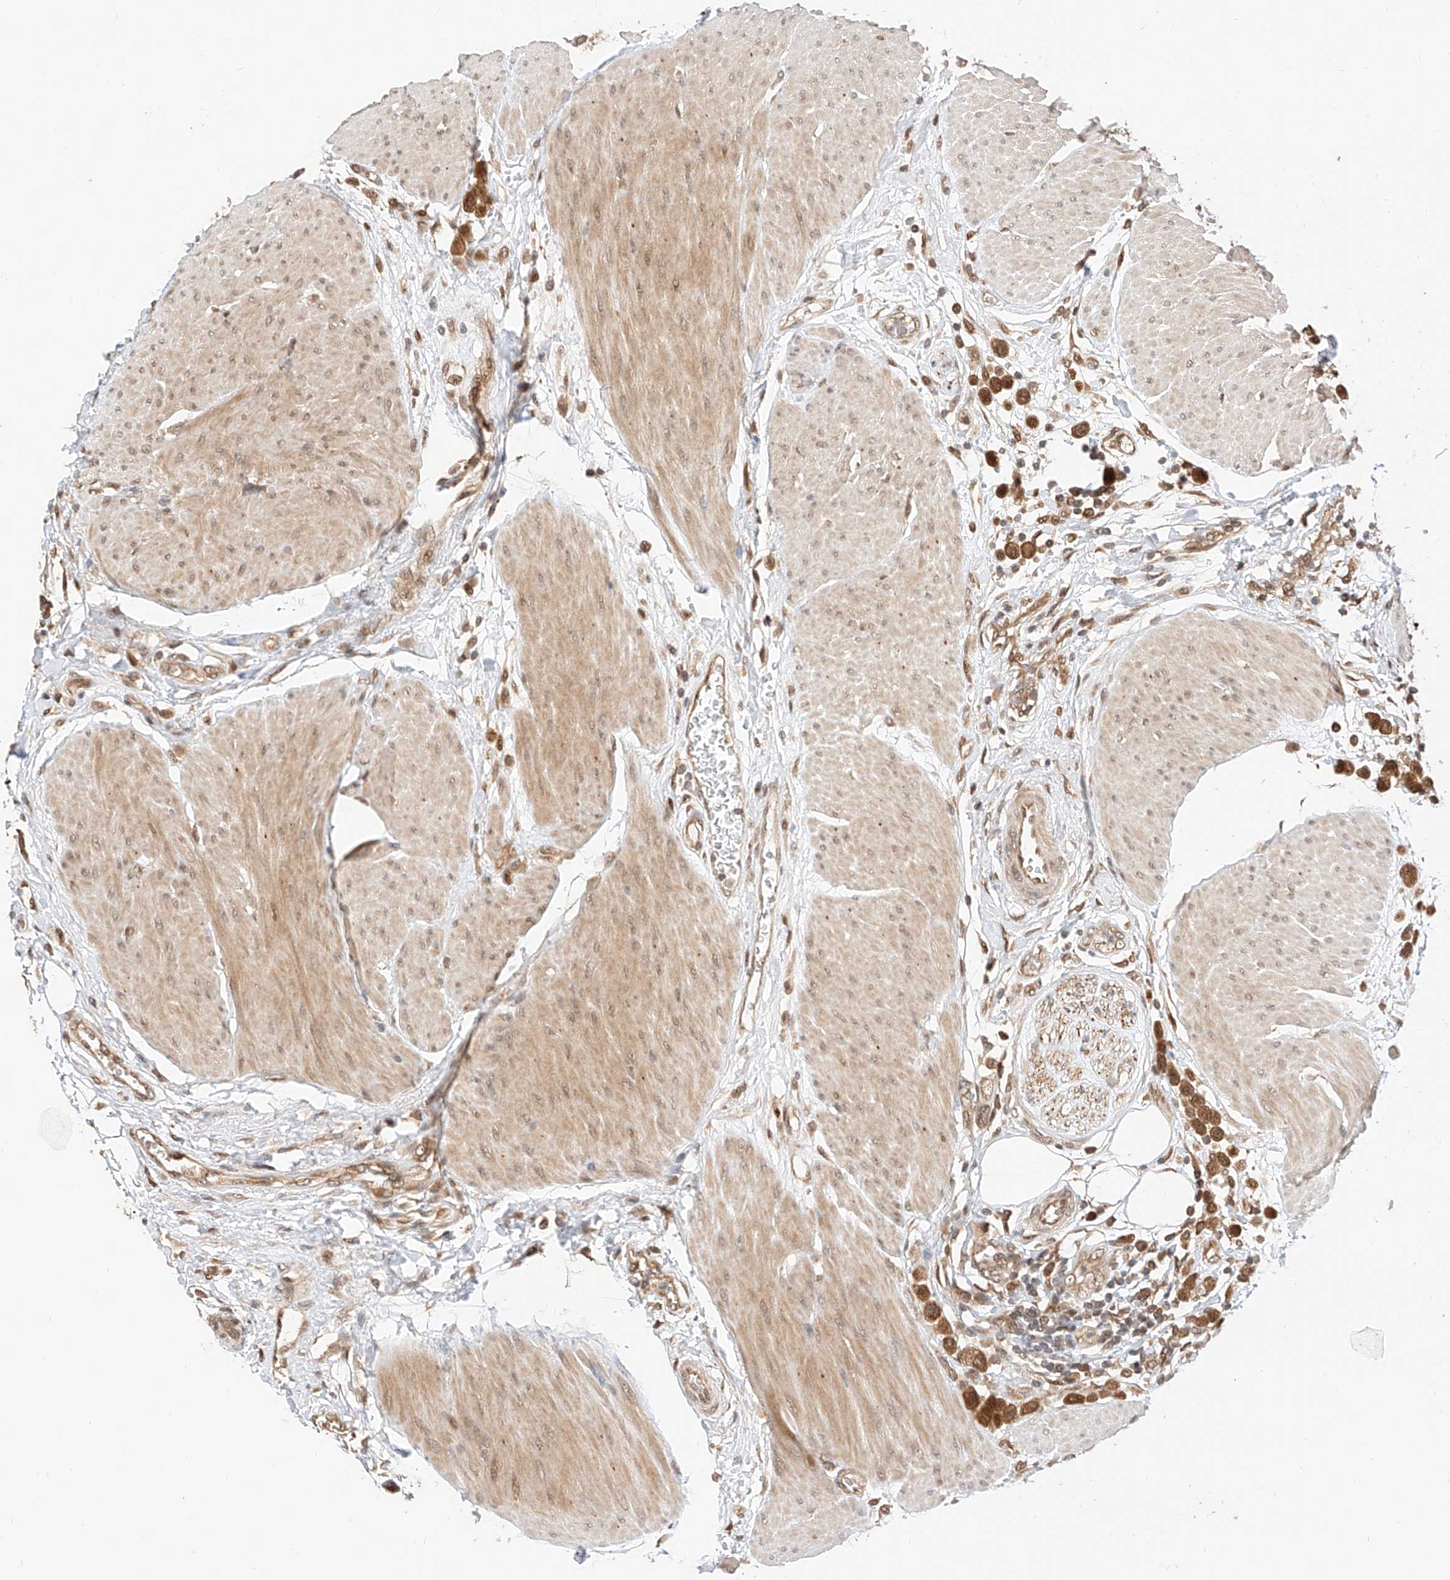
{"staining": {"intensity": "moderate", "quantity": ">75%", "location": "cytoplasmic/membranous,nuclear"}, "tissue": "urothelial cancer", "cell_type": "Tumor cells", "image_type": "cancer", "snomed": [{"axis": "morphology", "description": "Urothelial carcinoma, High grade"}, {"axis": "topography", "description": "Urinary bladder"}], "caption": "Urothelial cancer stained with DAB (3,3'-diaminobenzidine) immunohistochemistry (IHC) shows medium levels of moderate cytoplasmic/membranous and nuclear staining in about >75% of tumor cells. (DAB IHC, brown staining for protein, blue staining for nuclei).", "gene": "EIF4H", "patient": {"sex": "male", "age": 50}}